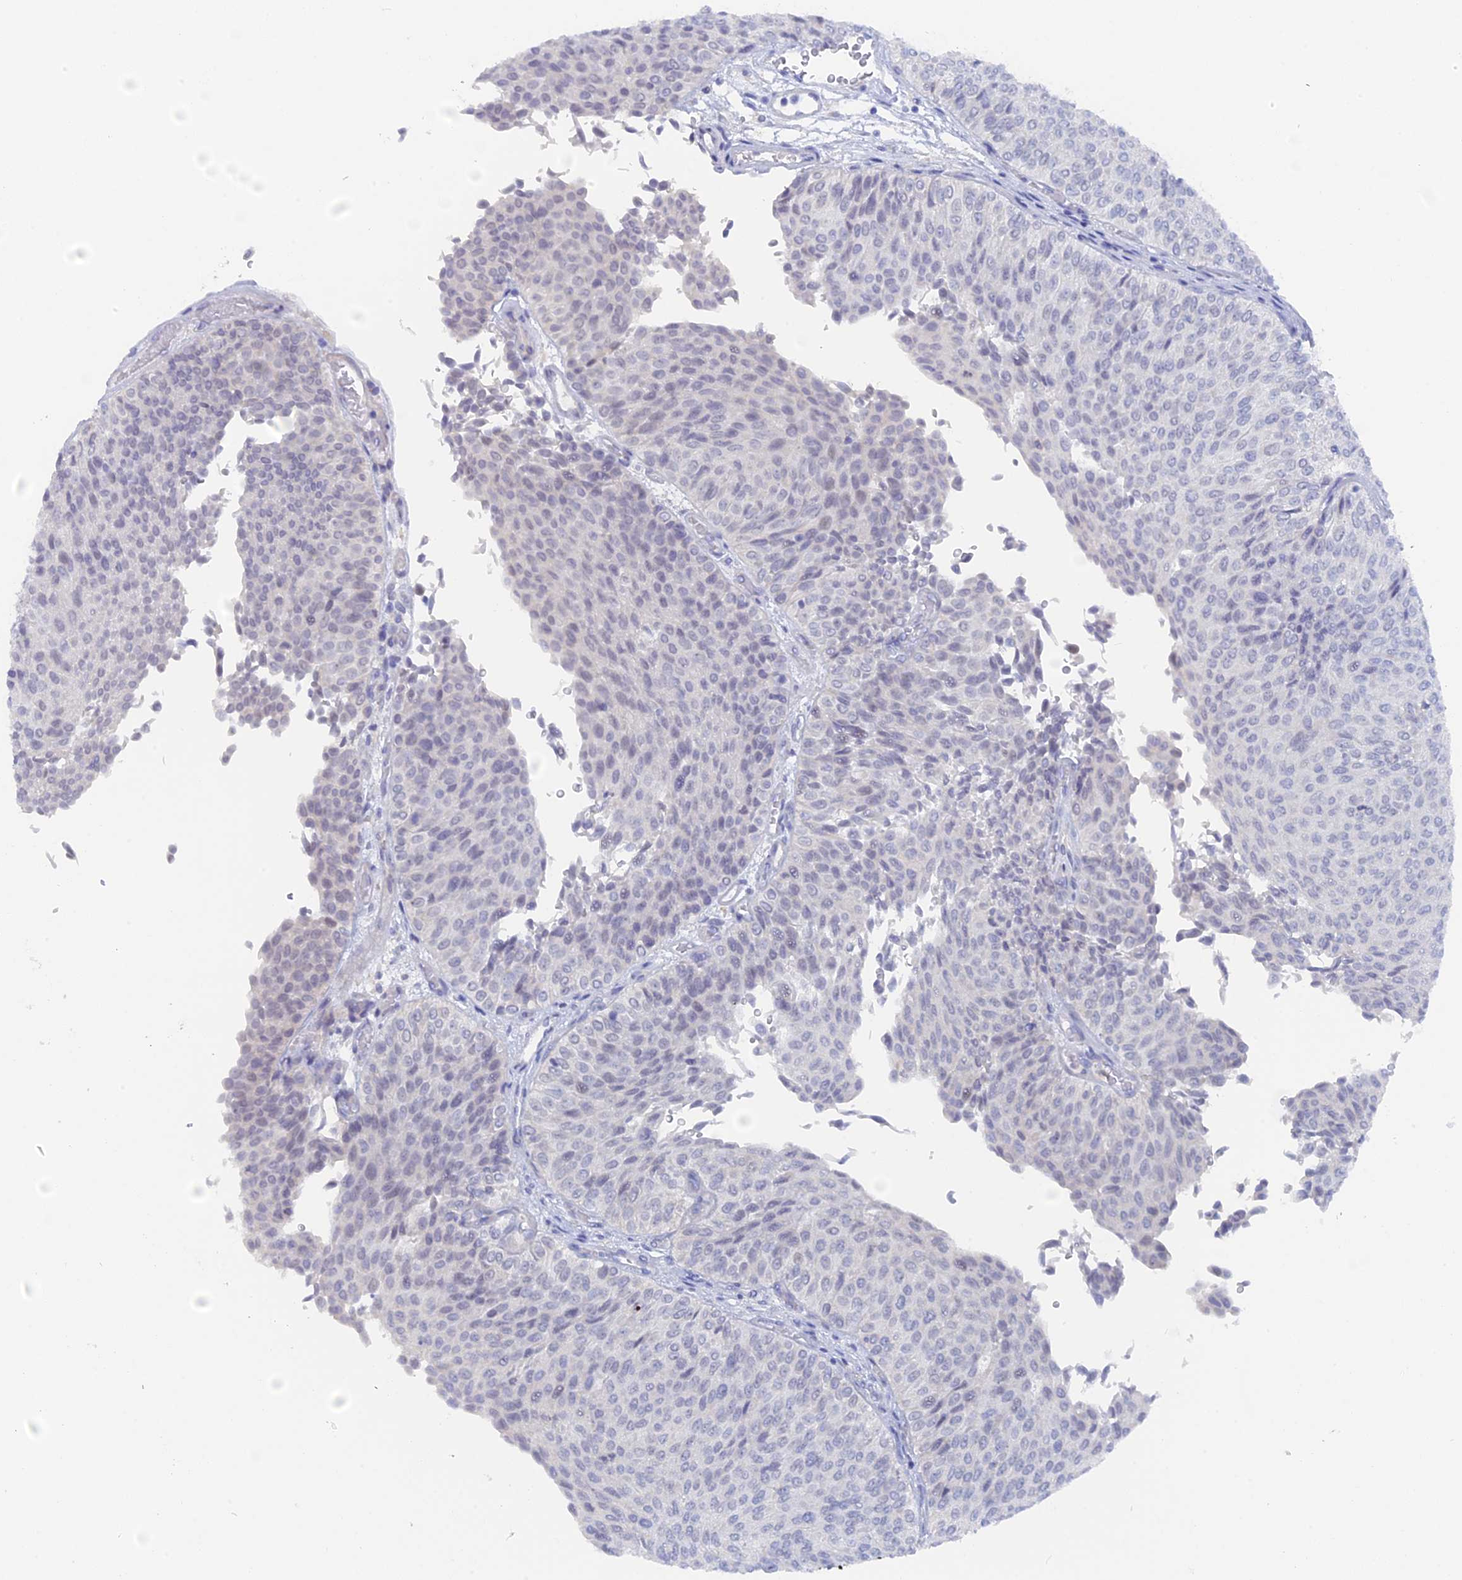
{"staining": {"intensity": "negative", "quantity": "none", "location": "none"}, "tissue": "urothelial cancer", "cell_type": "Tumor cells", "image_type": "cancer", "snomed": [{"axis": "morphology", "description": "Urothelial carcinoma, Low grade"}, {"axis": "topography", "description": "Urinary bladder"}], "caption": "Tumor cells are negative for protein expression in human low-grade urothelial carcinoma. (Stains: DAB IHC with hematoxylin counter stain, Microscopy: brightfield microscopy at high magnification).", "gene": "DACT3", "patient": {"sex": "male", "age": 78}}